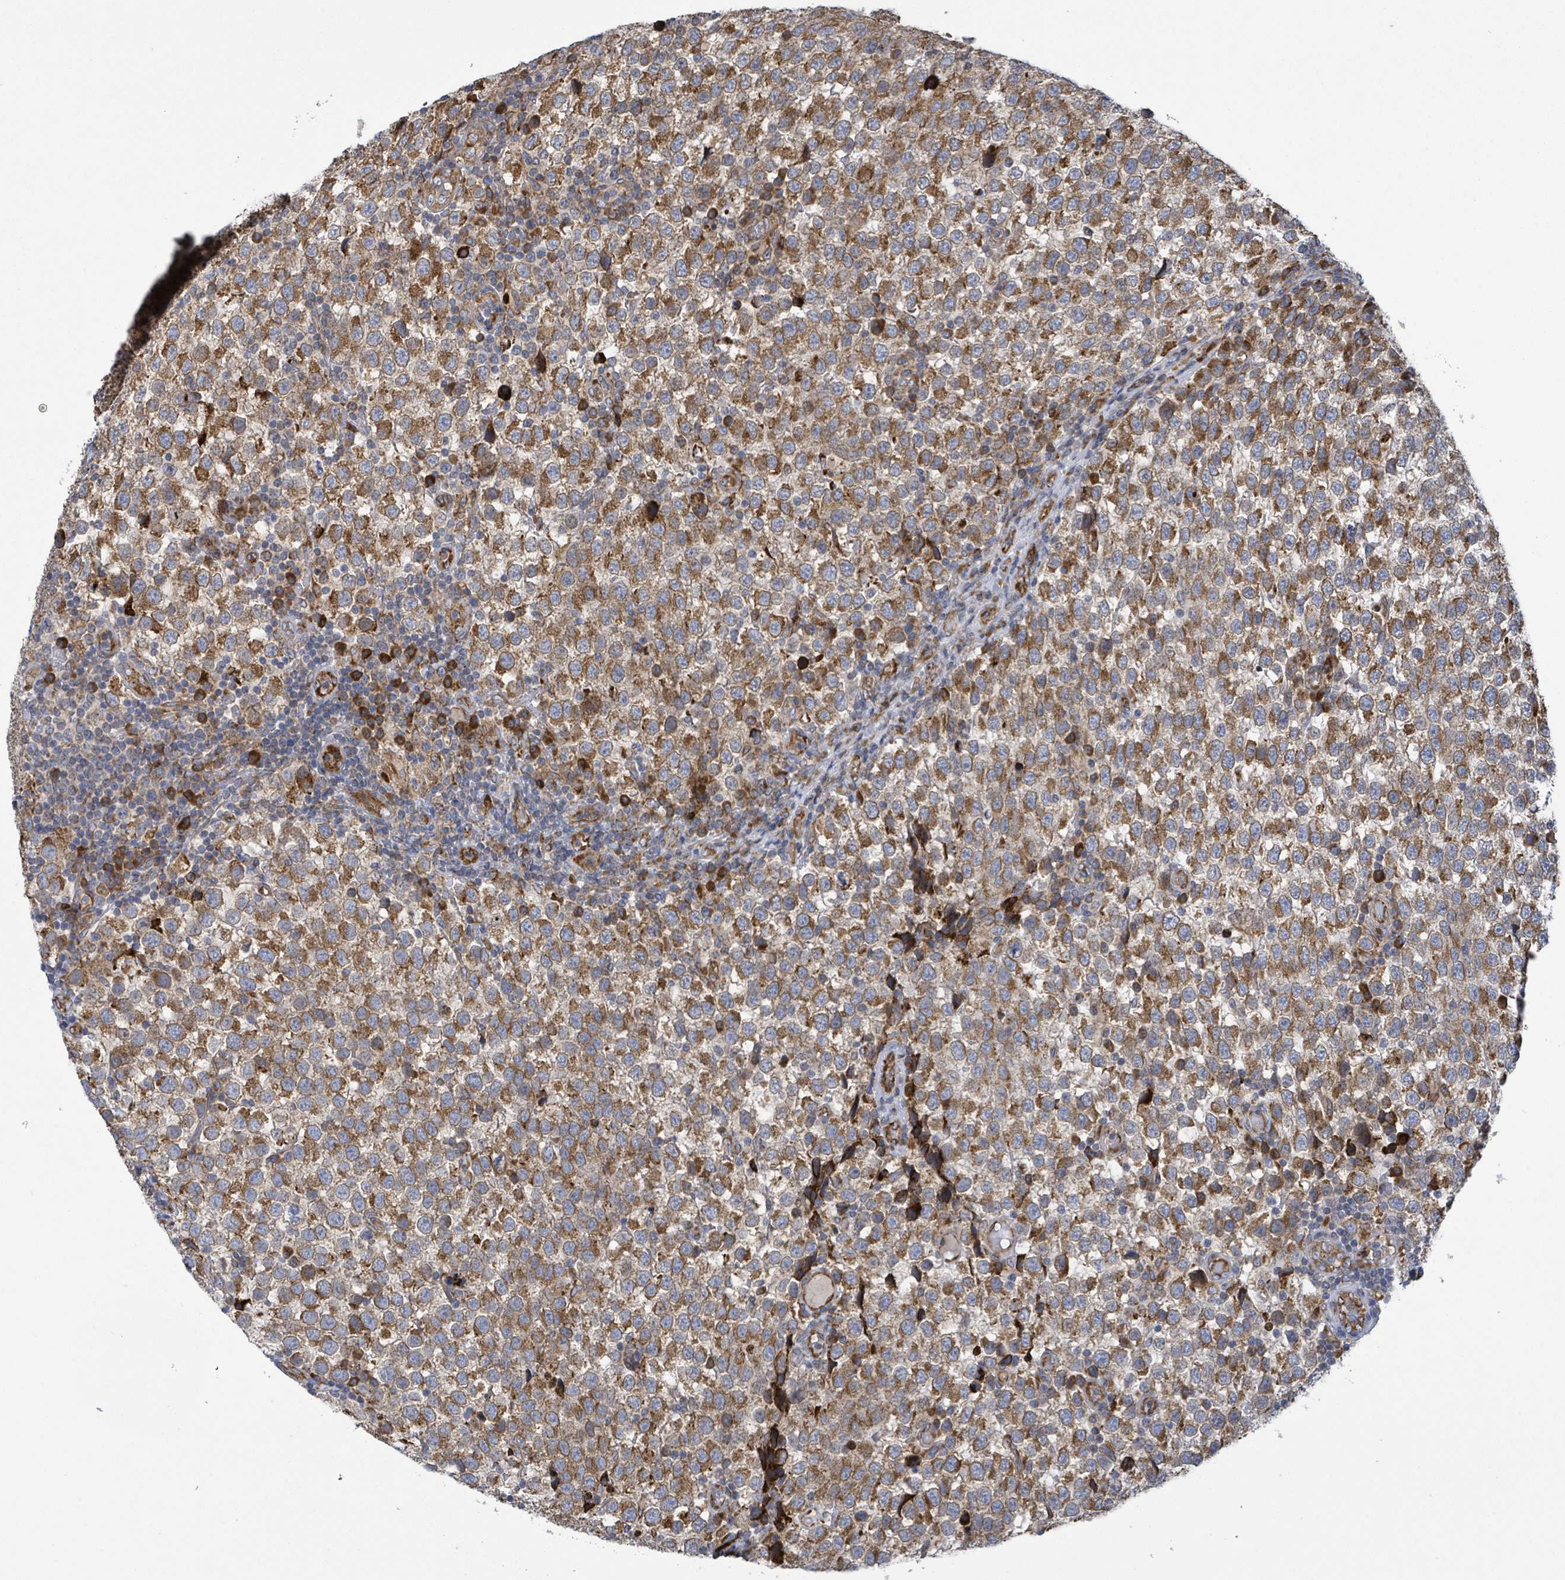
{"staining": {"intensity": "moderate", "quantity": ">75%", "location": "cytoplasmic/membranous"}, "tissue": "testis cancer", "cell_type": "Tumor cells", "image_type": "cancer", "snomed": [{"axis": "morphology", "description": "Seminoma, NOS"}, {"axis": "topography", "description": "Testis"}], "caption": "Seminoma (testis) stained for a protein reveals moderate cytoplasmic/membranous positivity in tumor cells.", "gene": "NOMO1", "patient": {"sex": "male", "age": 34}}